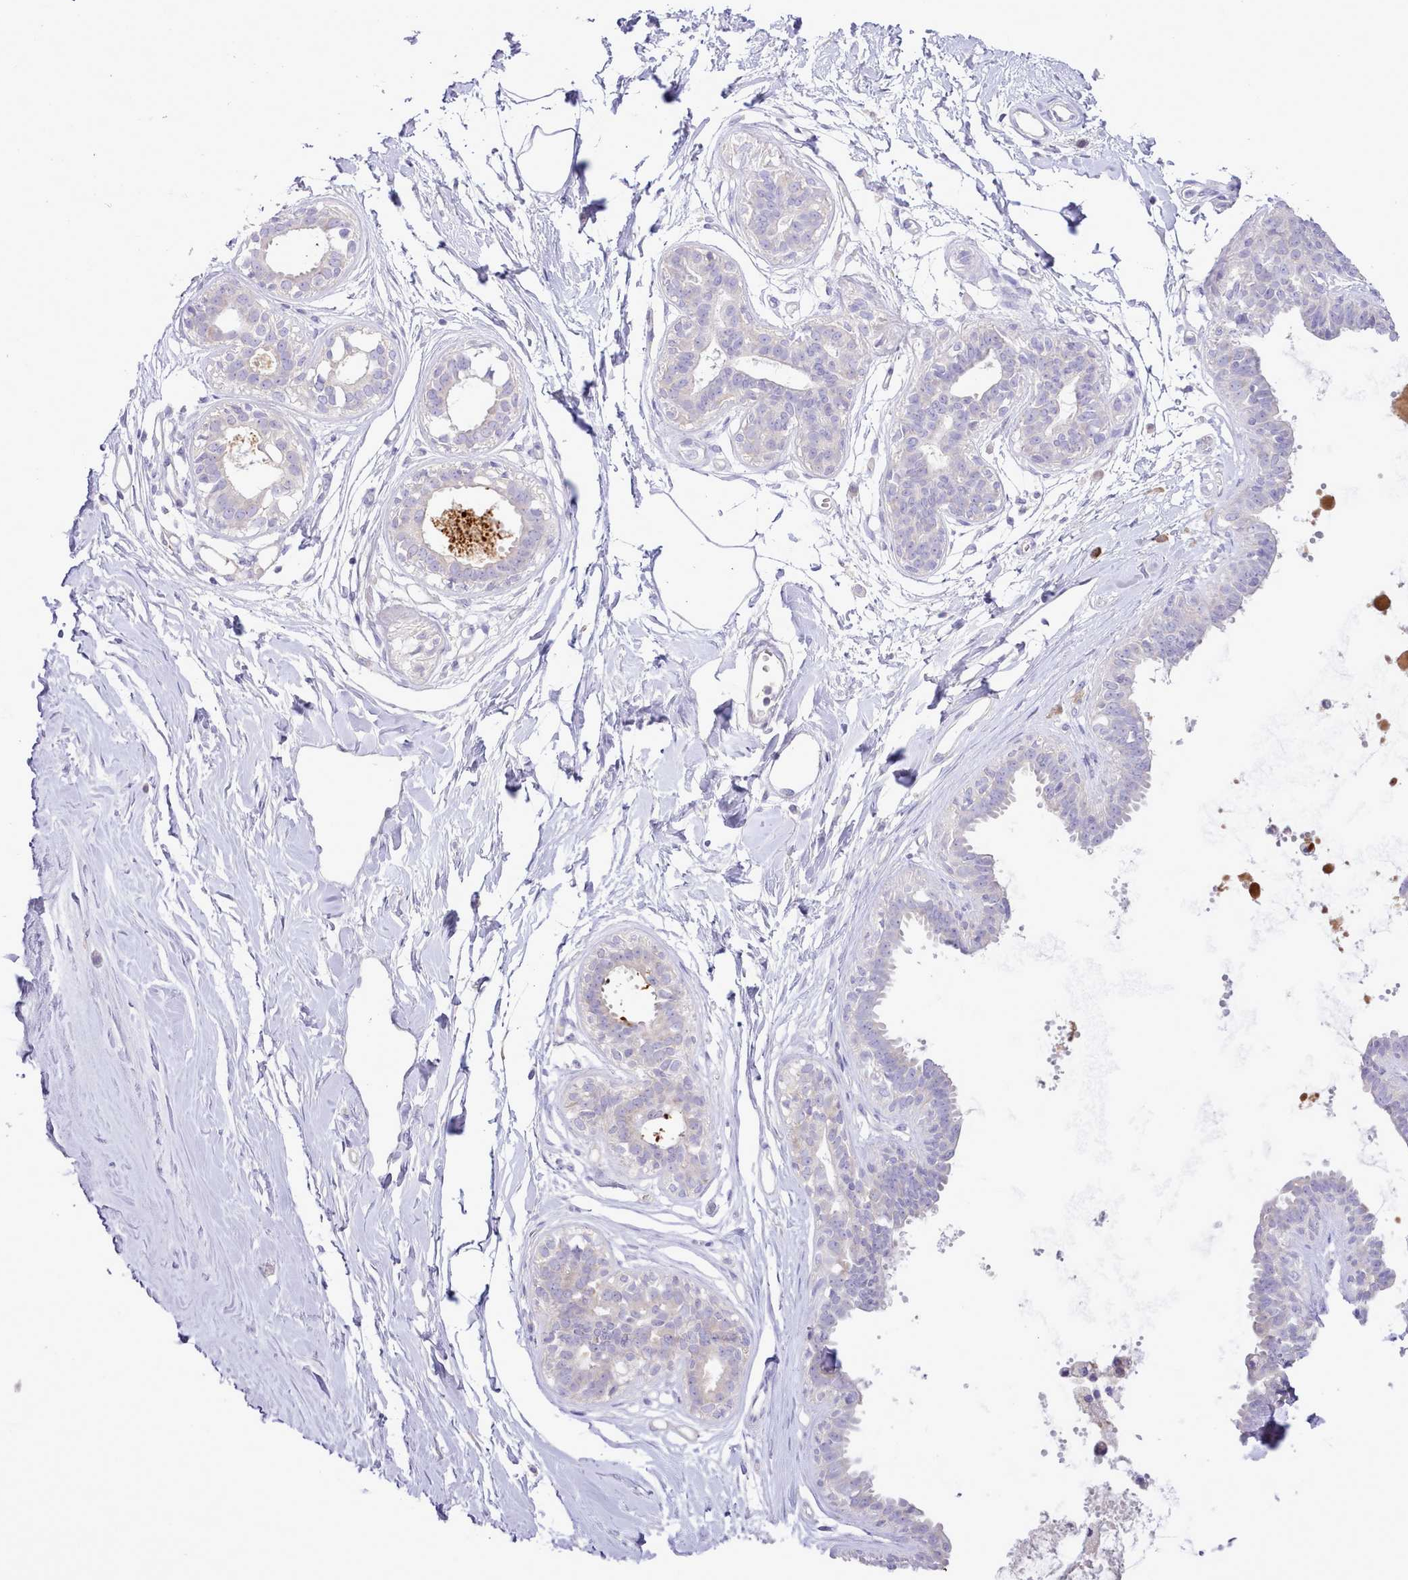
{"staining": {"intensity": "negative", "quantity": "none", "location": "none"}, "tissue": "breast", "cell_type": "Adipocytes", "image_type": "normal", "snomed": [{"axis": "morphology", "description": "Normal tissue, NOS"}, {"axis": "topography", "description": "Breast"}], "caption": "The IHC histopathology image has no significant expression in adipocytes of breast. Nuclei are stained in blue.", "gene": "CCL1", "patient": {"sex": "female", "age": 45}}